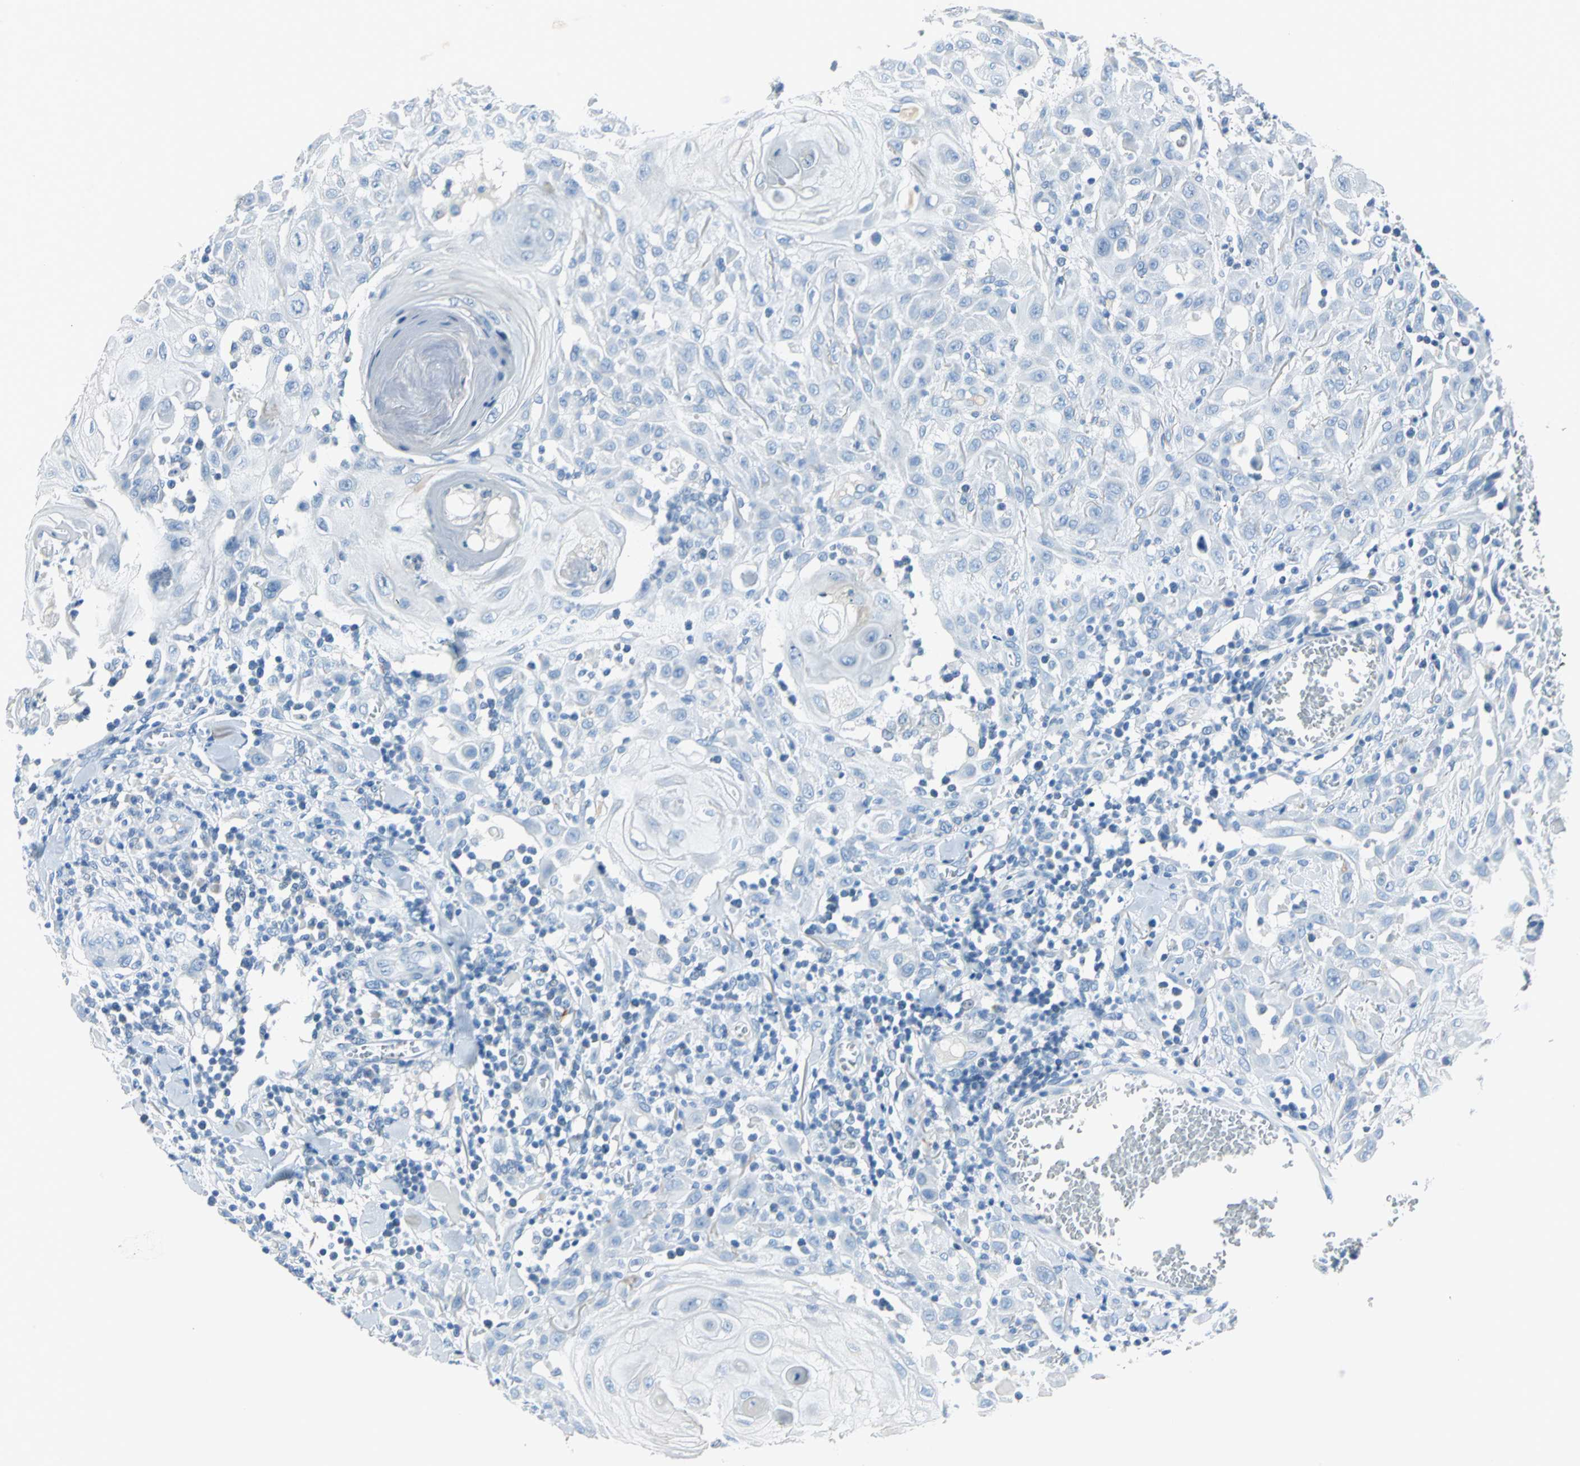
{"staining": {"intensity": "negative", "quantity": "none", "location": "none"}, "tissue": "skin cancer", "cell_type": "Tumor cells", "image_type": "cancer", "snomed": [{"axis": "morphology", "description": "Squamous cell carcinoma, NOS"}, {"axis": "topography", "description": "Skin"}], "caption": "High power microscopy photomicrograph of an immunohistochemistry (IHC) histopathology image of skin cancer (squamous cell carcinoma), revealing no significant positivity in tumor cells.", "gene": "PKLR", "patient": {"sex": "male", "age": 24}}